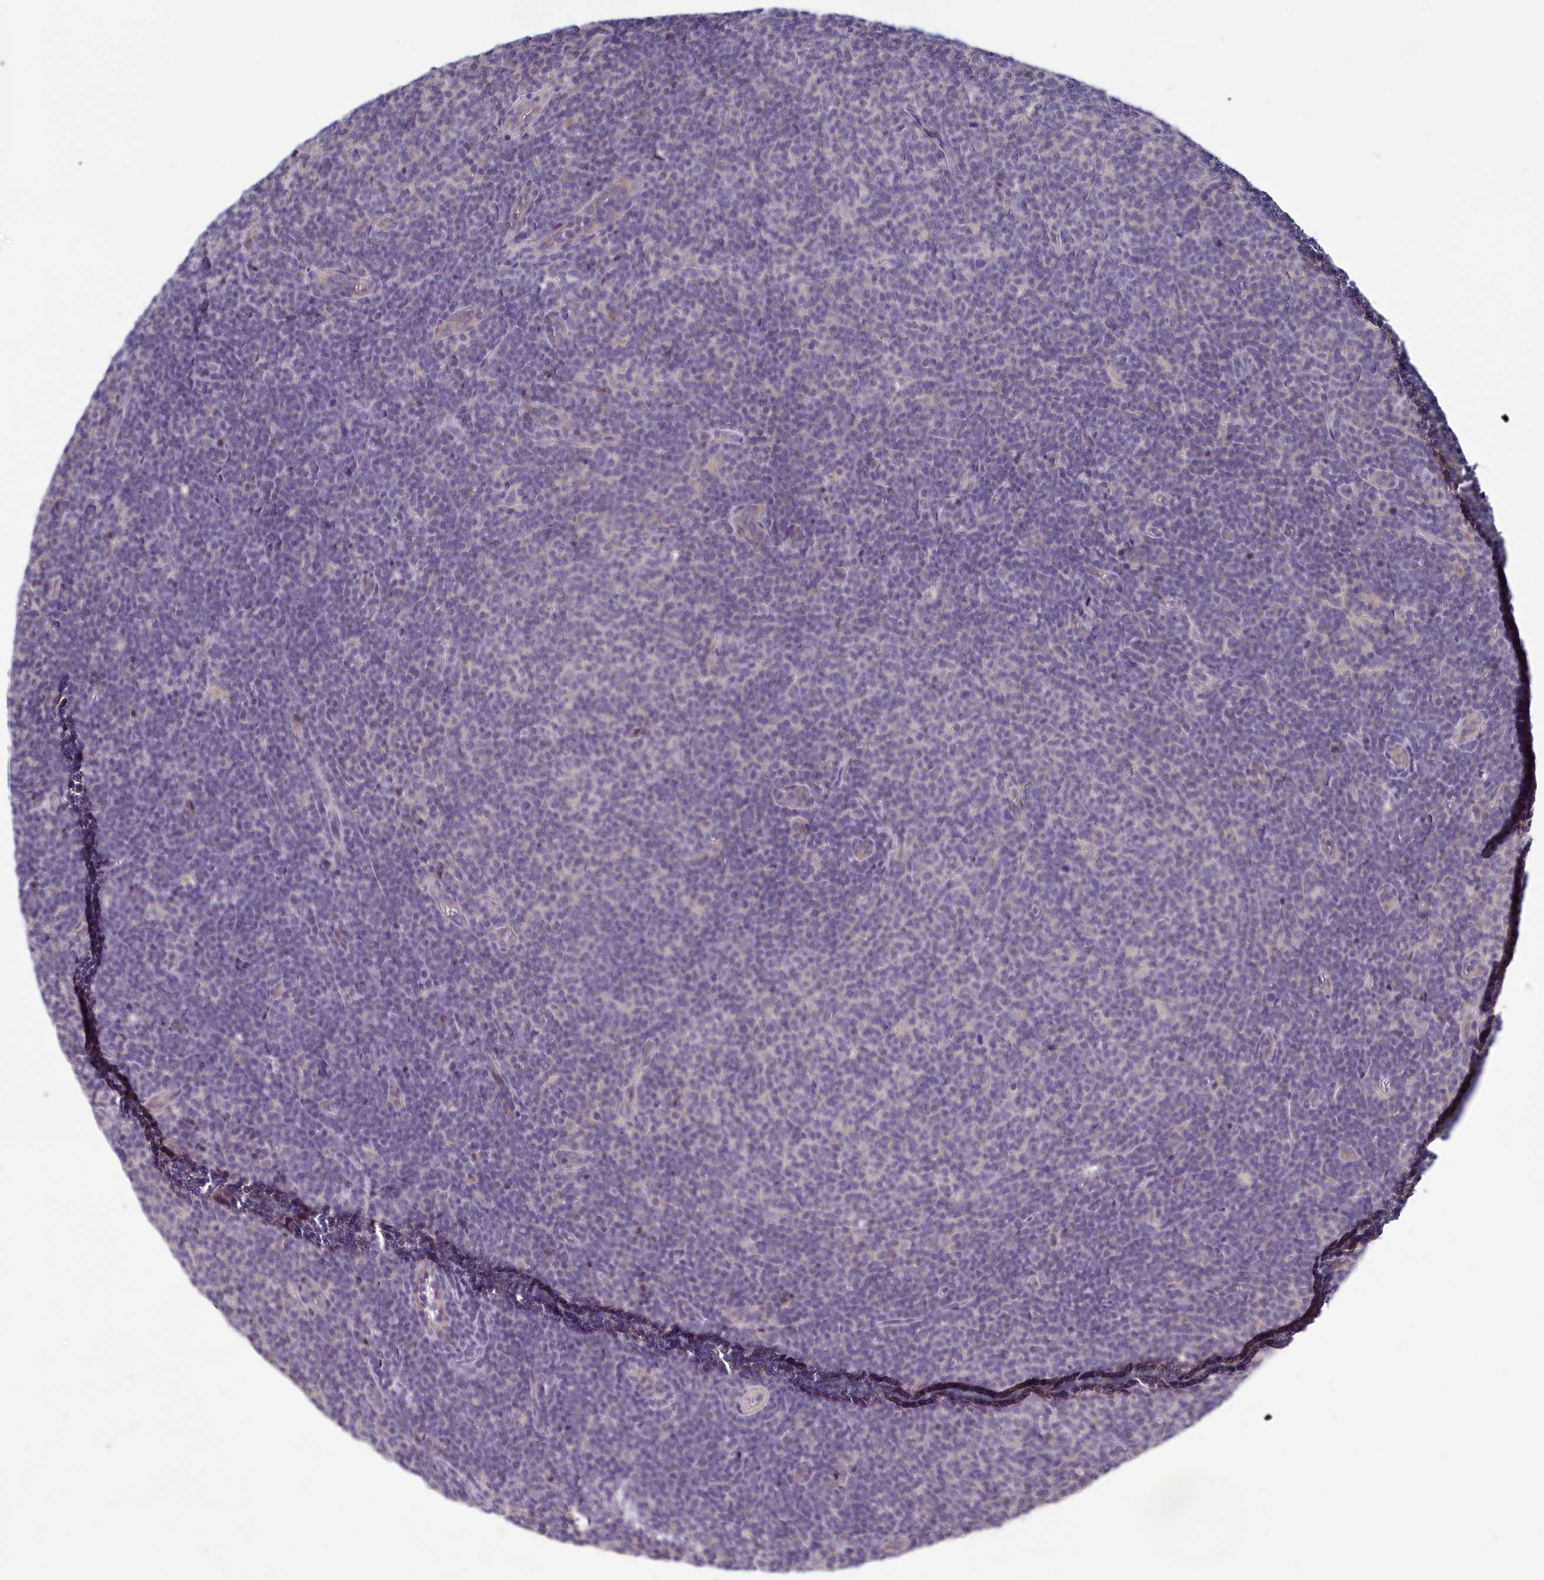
{"staining": {"intensity": "negative", "quantity": "none", "location": "none"}, "tissue": "lymphoma", "cell_type": "Tumor cells", "image_type": "cancer", "snomed": [{"axis": "morphology", "description": "Malignant lymphoma, non-Hodgkin's type, Low grade"}, {"axis": "topography", "description": "Lymph node"}], "caption": "The image displays no staining of tumor cells in malignant lymphoma, non-Hodgkin's type (low-grade). The staining was performed using DAB to visualize the protein expression in brown, while the nuclei were stained in blue with hematoxylin (Magnification: 20x).", "gene": "HECA", "patient": {"sex": "male", "age": 66}}